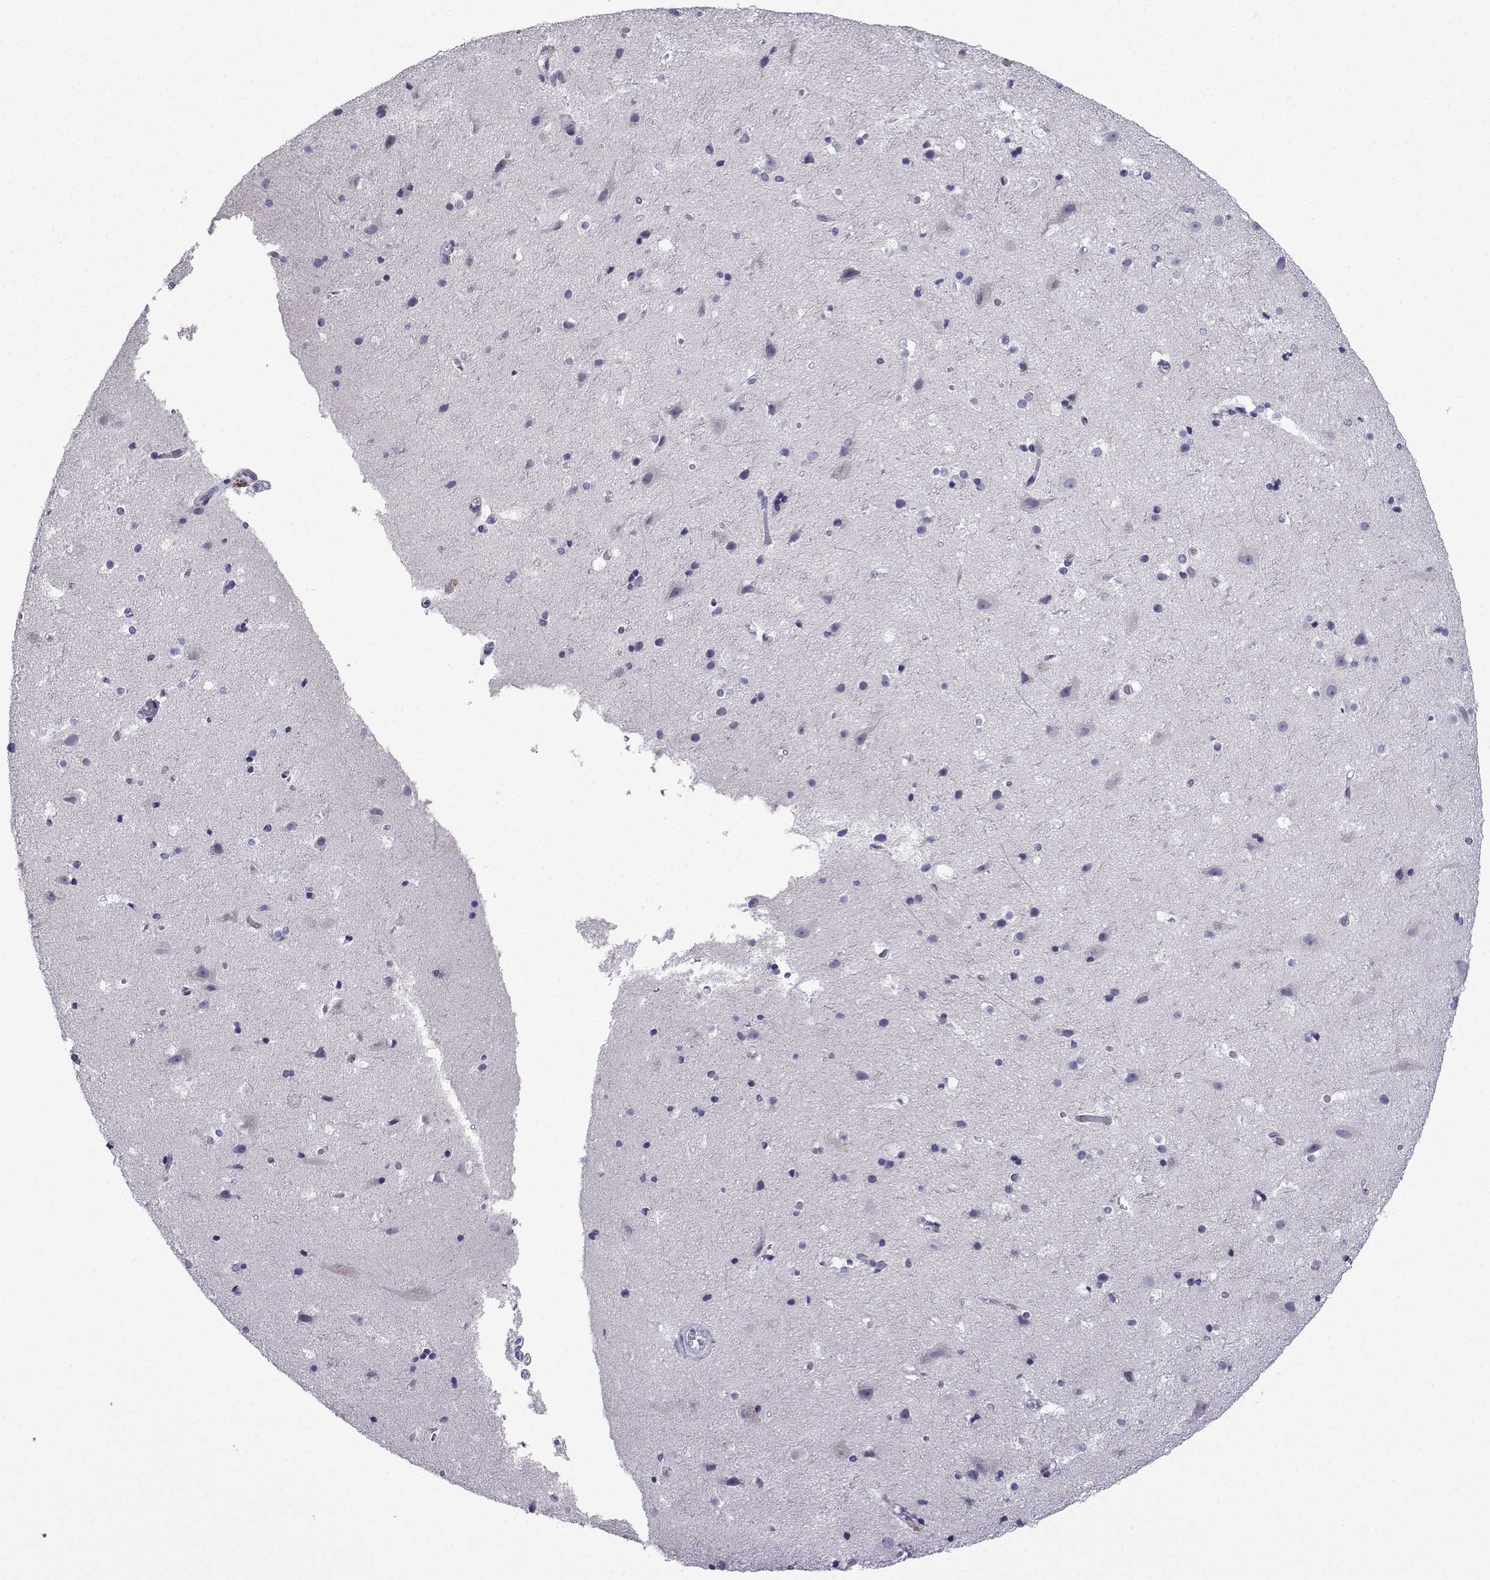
{"staining": {"intensity": "negative", "quantity": "none", "location": "none"}, "tissue": "cerebral cortex", "cell_type": "Endothelial cells", "image_type": "normal", "snomed": [{"axis": "morphology", "description": "Normal tissue, NOS"}, {"axis": "topography", "description": "Cerebral cortex"}], "caption": "Immunohistochemistry (IHC) photomicrograph of unremarkable cerebral cortex: cerebral cortex stained with DAB shows no significant protein positivity in endothelial cells.", "gene": "ACRBP", "patient": {"sex": "female", "age": 52}}